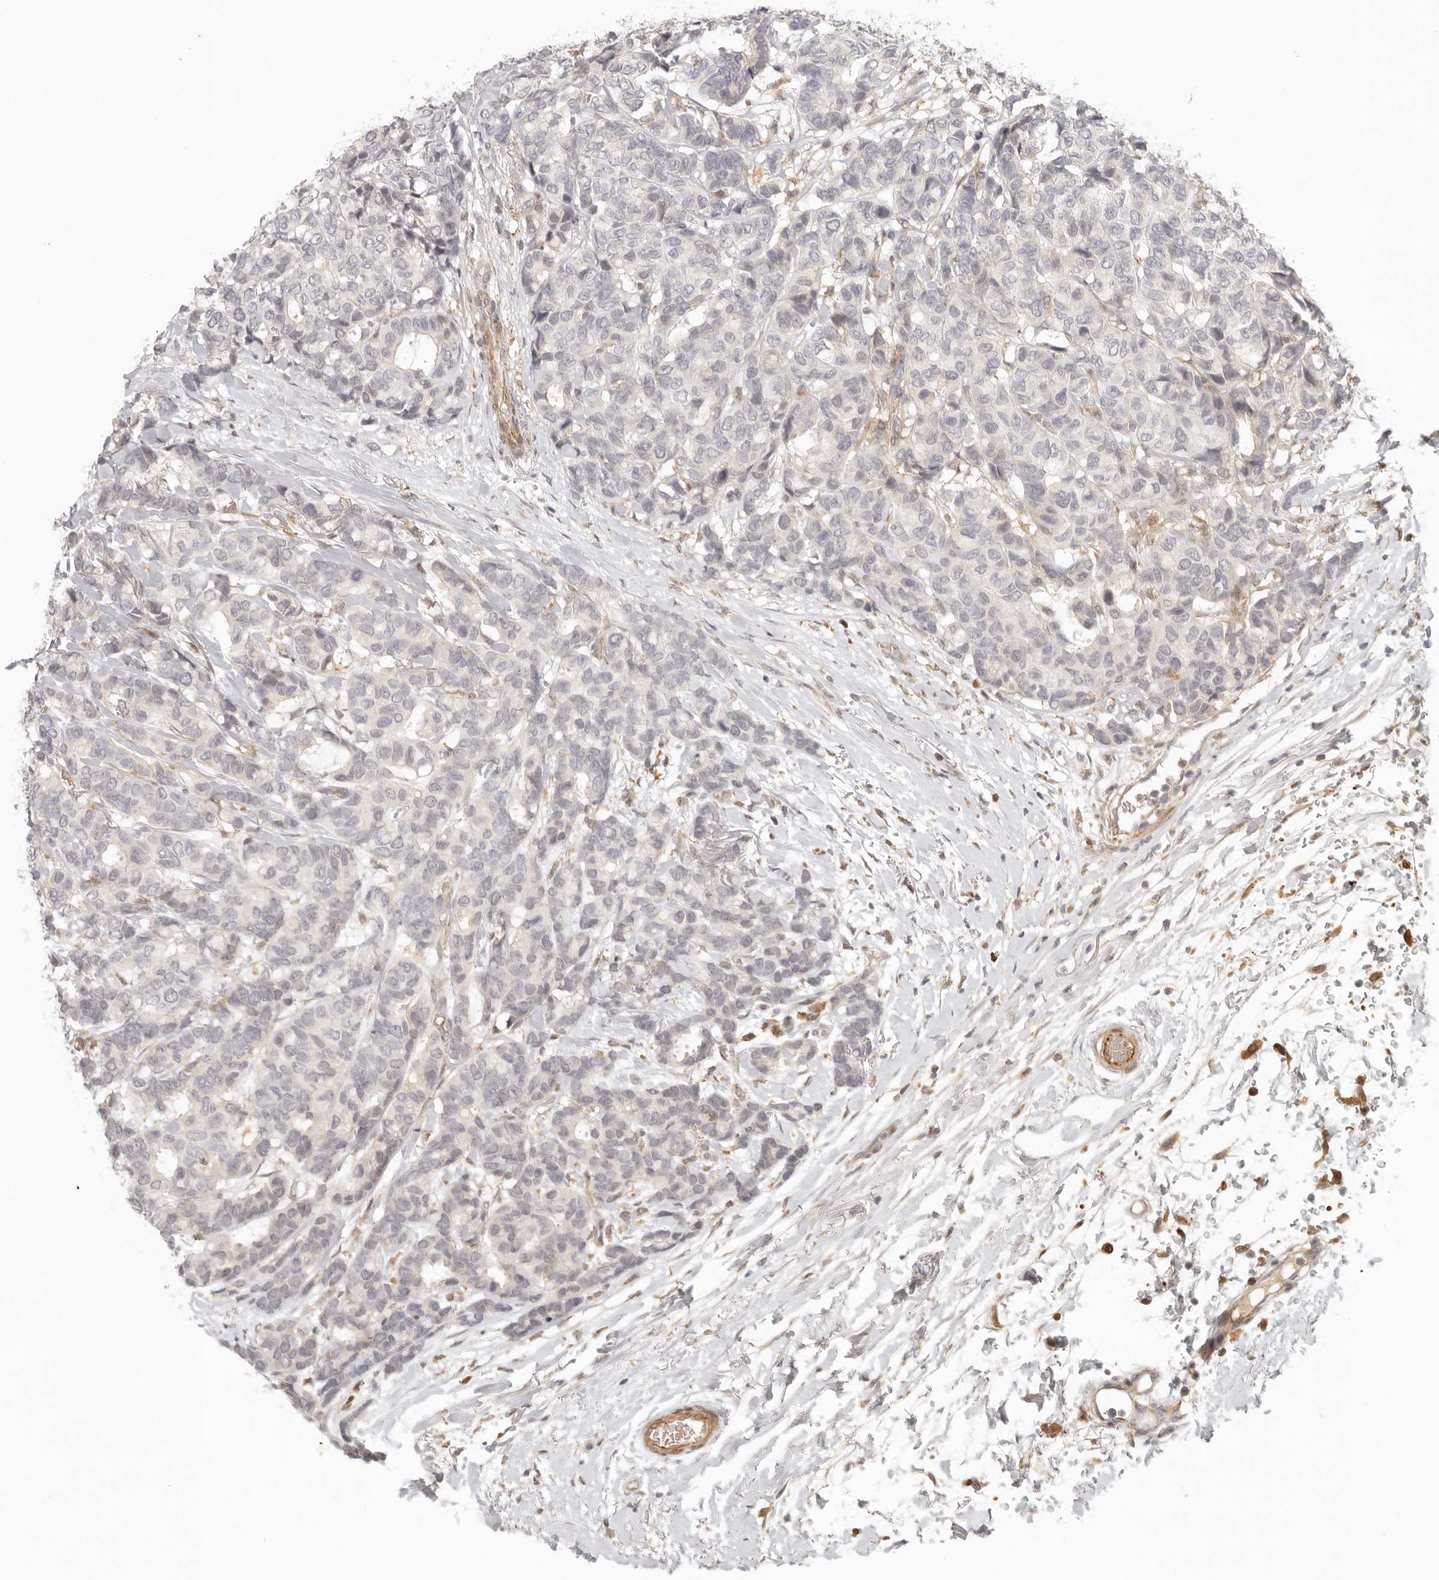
{"staining": {"intensity": "negative", "quantity": "none", "location": "none"}, "tissue": "breast cancer", "cell_type": "Tumor cells", "image_type": "cancer", "snomed": [{"axis": "morphology", "description": "Duct carcinoma"}, {"axis": "topography", "description": "Breast"}], "caption": "Immunohistochemical staining of human breast infiltrating ductal carcinoma shows no significant expression in tumor cells.", "gene": "AHDC1", "patient": {"sex": "female", "age": 87}}